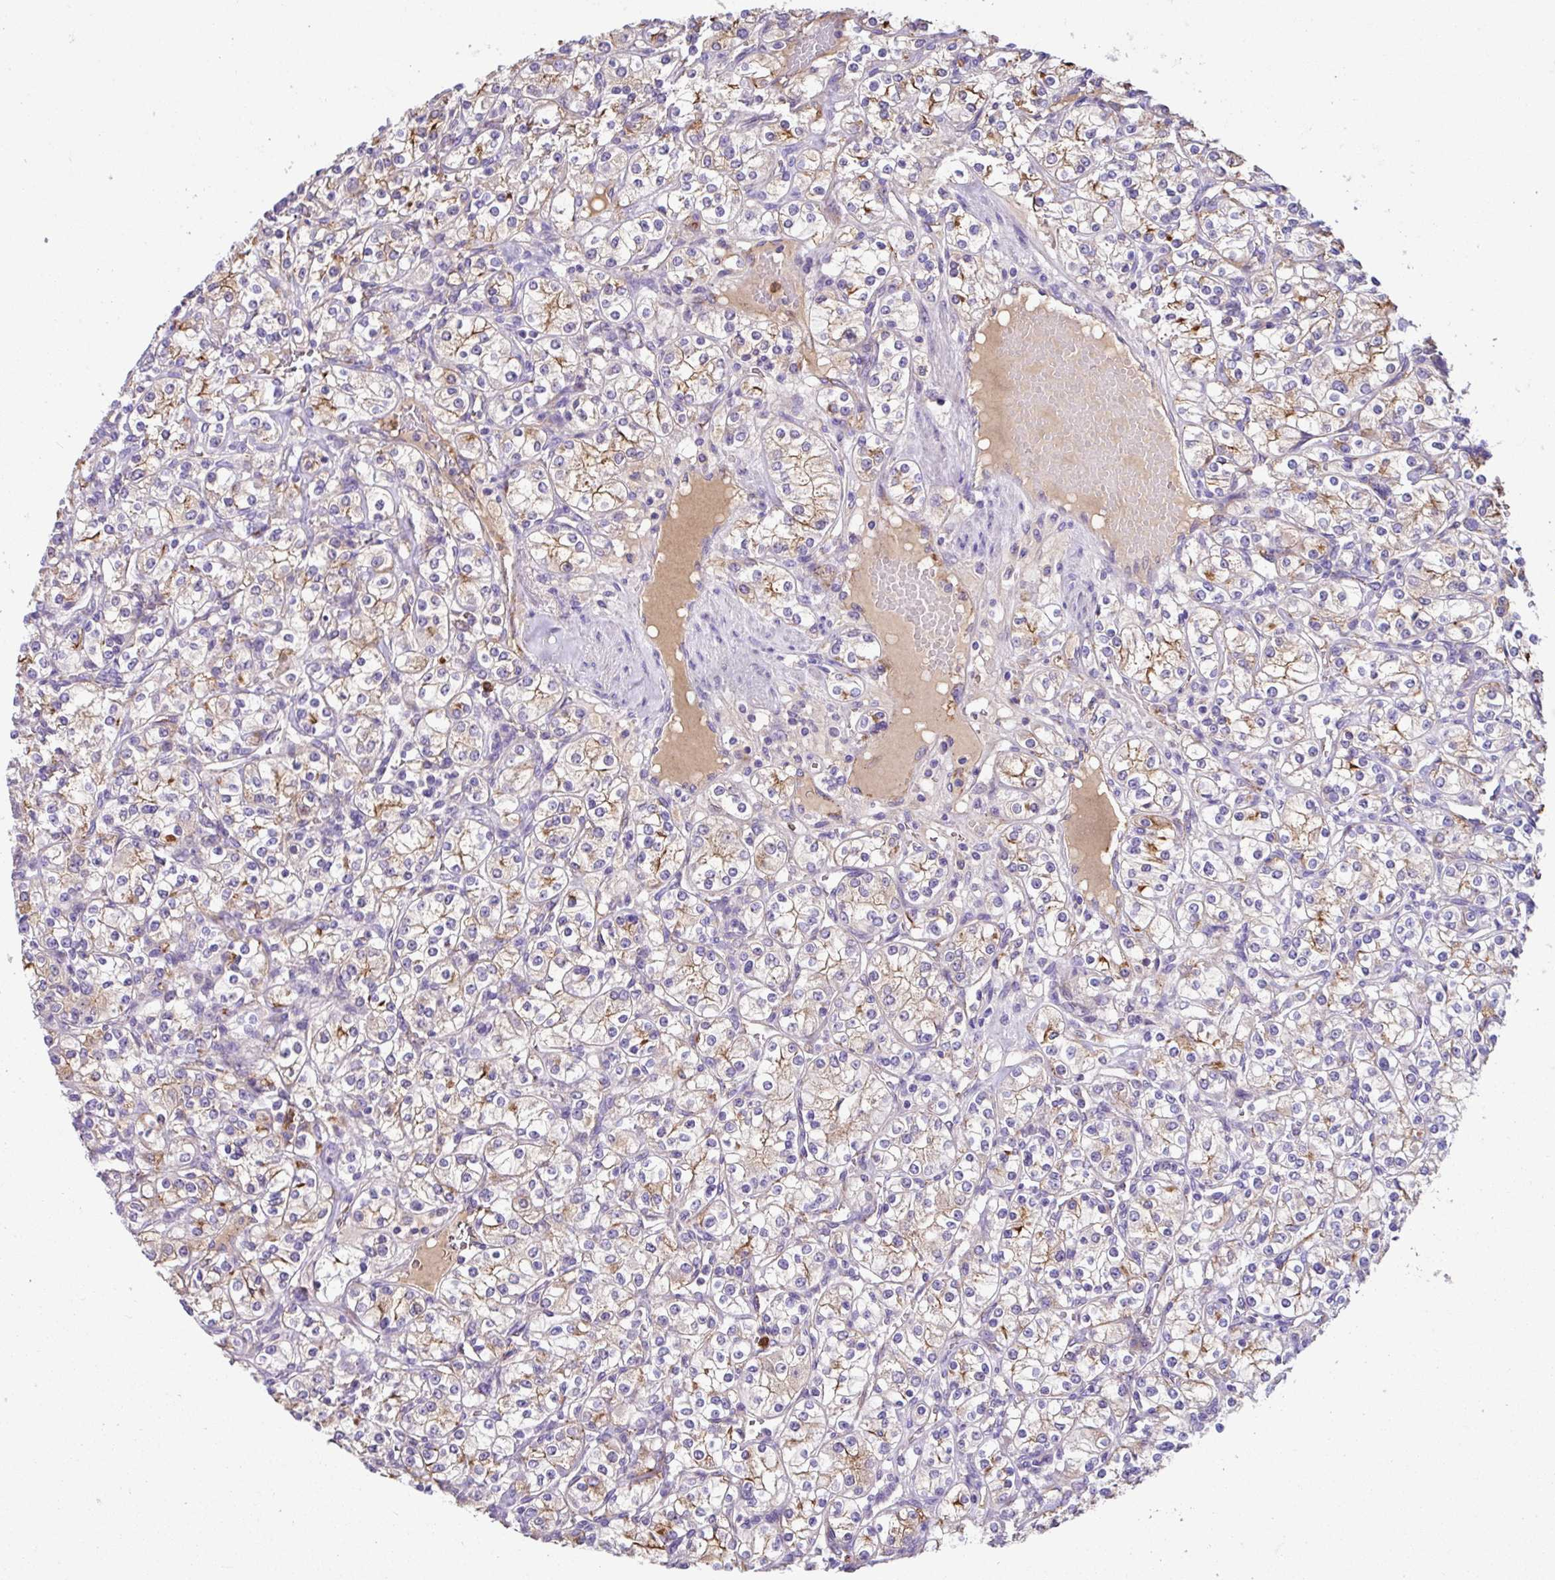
{"staining": {"intensity": "moderate", "quantity": ">75%", "location": "cytoplasmic/membranous"}, "tissue": "renal cancer", "cell_type": "Tumor cells", "image_type": "cancer", "snomed": [{"axis": "morphology", "description": "Adenocarcinoma, NOS"}, {"axis": "topography", "description": "Kidney"}], "caption": "A histopathology image of adenocarcinoma (renal) stained for a protein displays moderate cytoplasmic/membranous brown staining in tumor cells.", "gene": "CRISP3", "patient": {"sex": "male", "age": 77}}